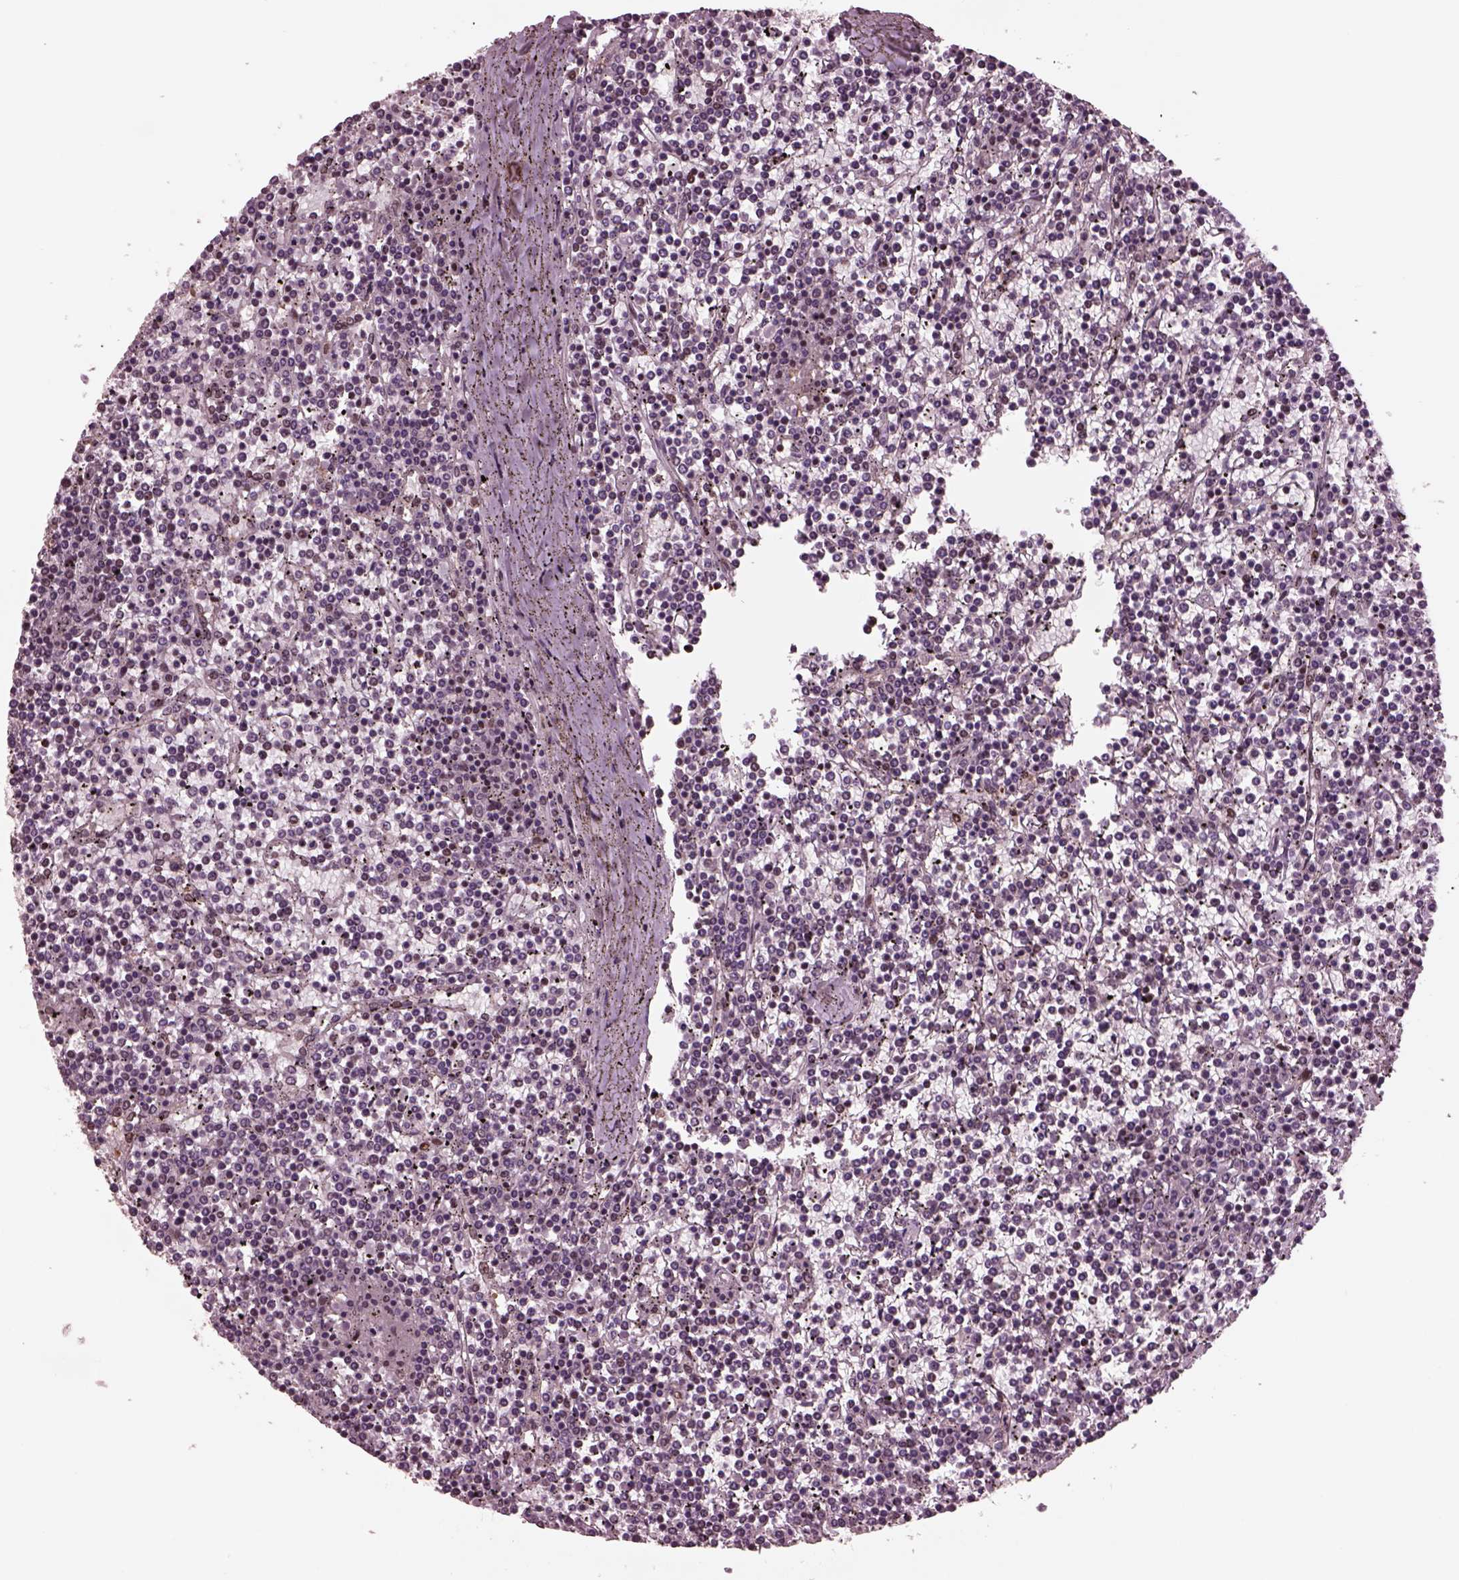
{"staining": {"intensity": "negative", "quantity": "none", "location": "none"}, "tissue": "lymphoma", "cell_type": "Tumor cells", "image_type": "cancer", "snomed": [{"axis": "morphology", "description": "Malignant lymphoma, non-Hodgkin's type, Low grade"}, {"axis": "topography", "description": "Spleen"}], "caption": "A high-resolution image shows immunohistochemistry (IHC) staining of lymphoma, which shows no significant expression in tumor cells.", "gene": "NAP1L5", "patient": {"sex": "female", "age": 19}}